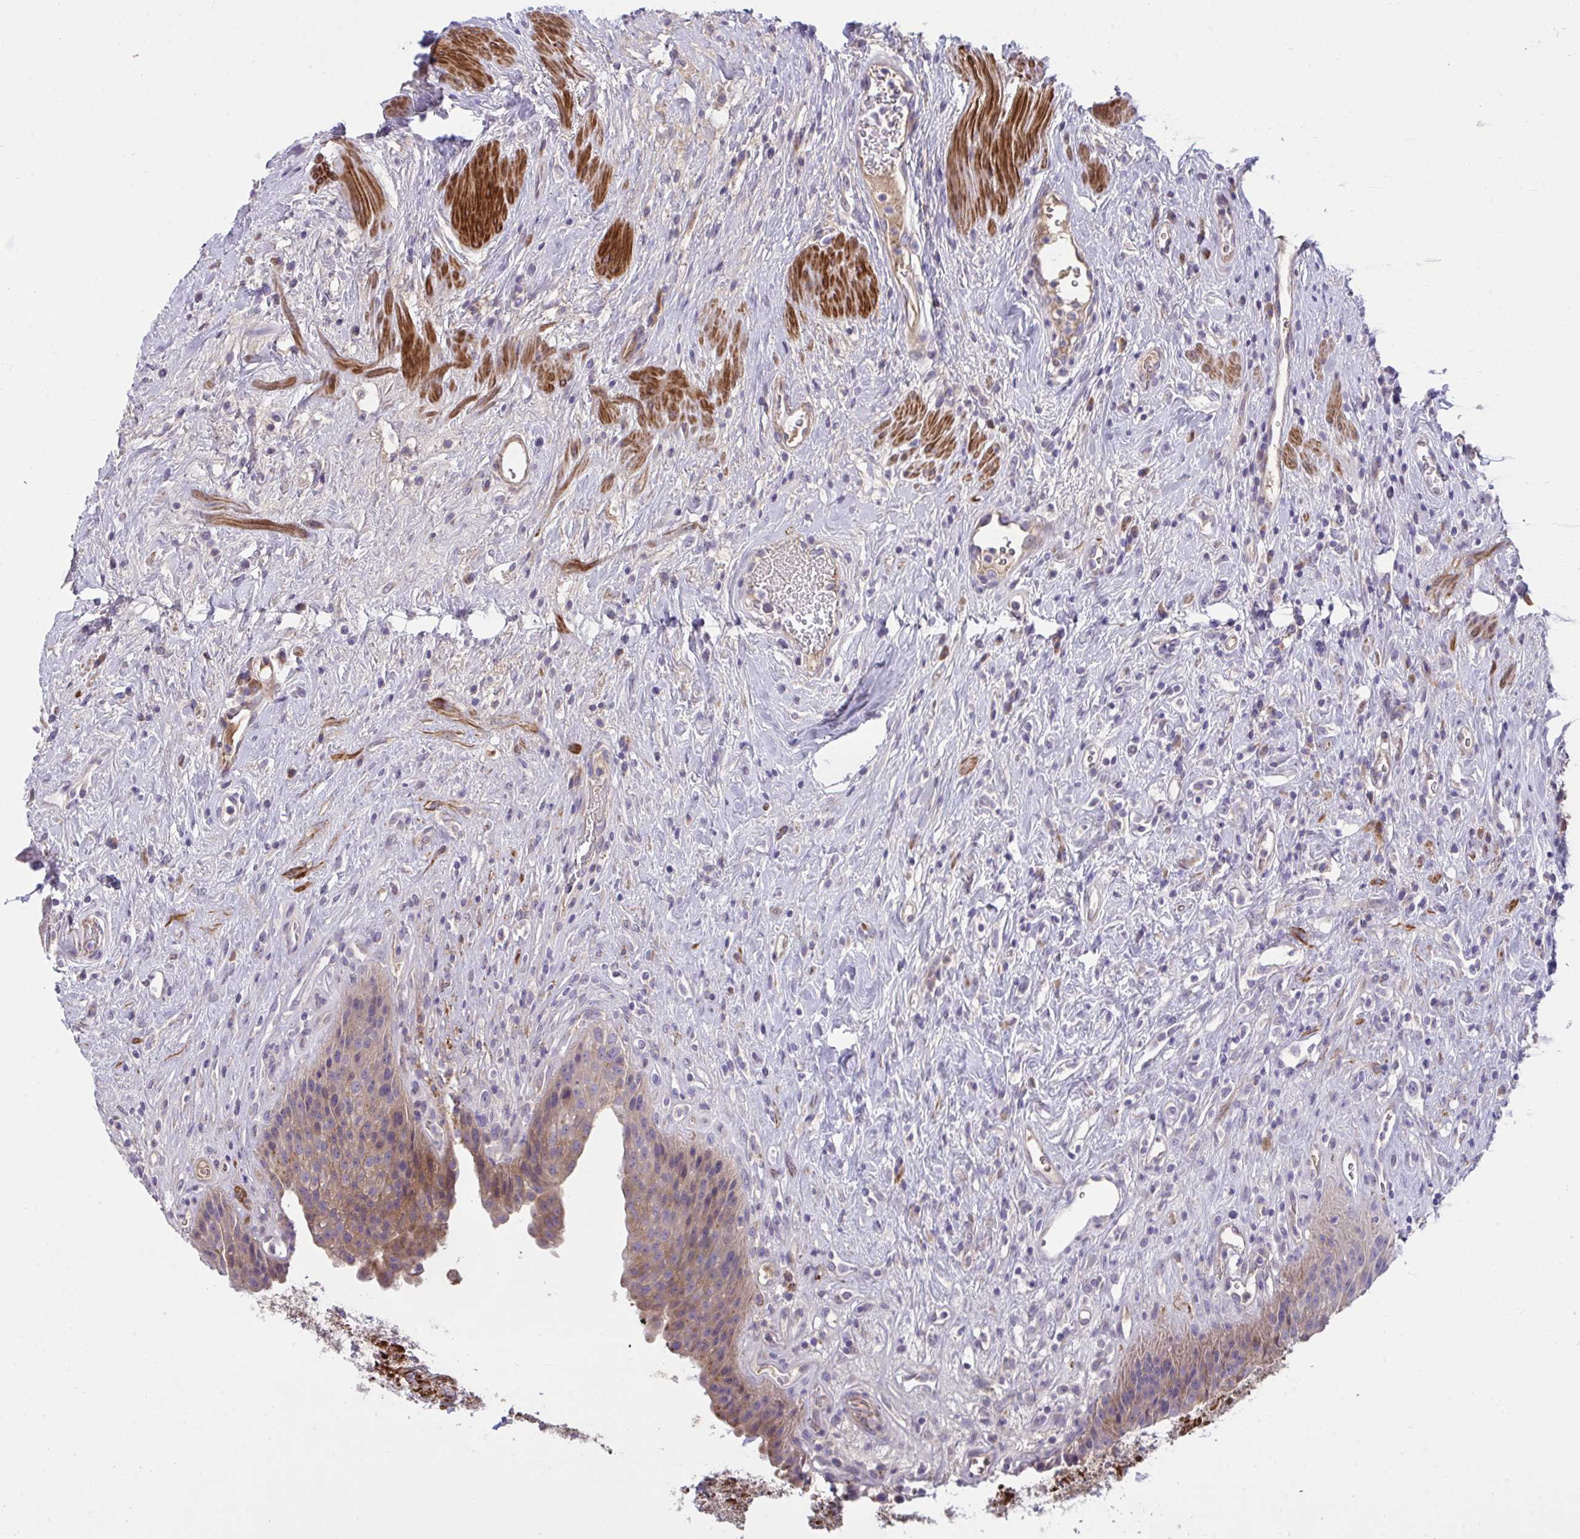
{"staining": {"intensity": "moderate", "quantity": "25%-75%", "location": "cytoplasmic/membranous"}, "tissue": "urinary bladder", "cell_type": "Urothelial cells", "image_type": "normal", "snomed": [{"axis": "morphology", "description": "Normal tissue, NOS"}, {"axis": "topography", "description": "Urinary bladder"}], "caption": "Urothelial cells demonstrate medium levels of moderate cytoplasmic/membranous positivity in approximately 25%-75% of cells in unremarkable urinary bladder.", "gene": "PIGZ", "patient": {"sex": "female", "age": 56}}